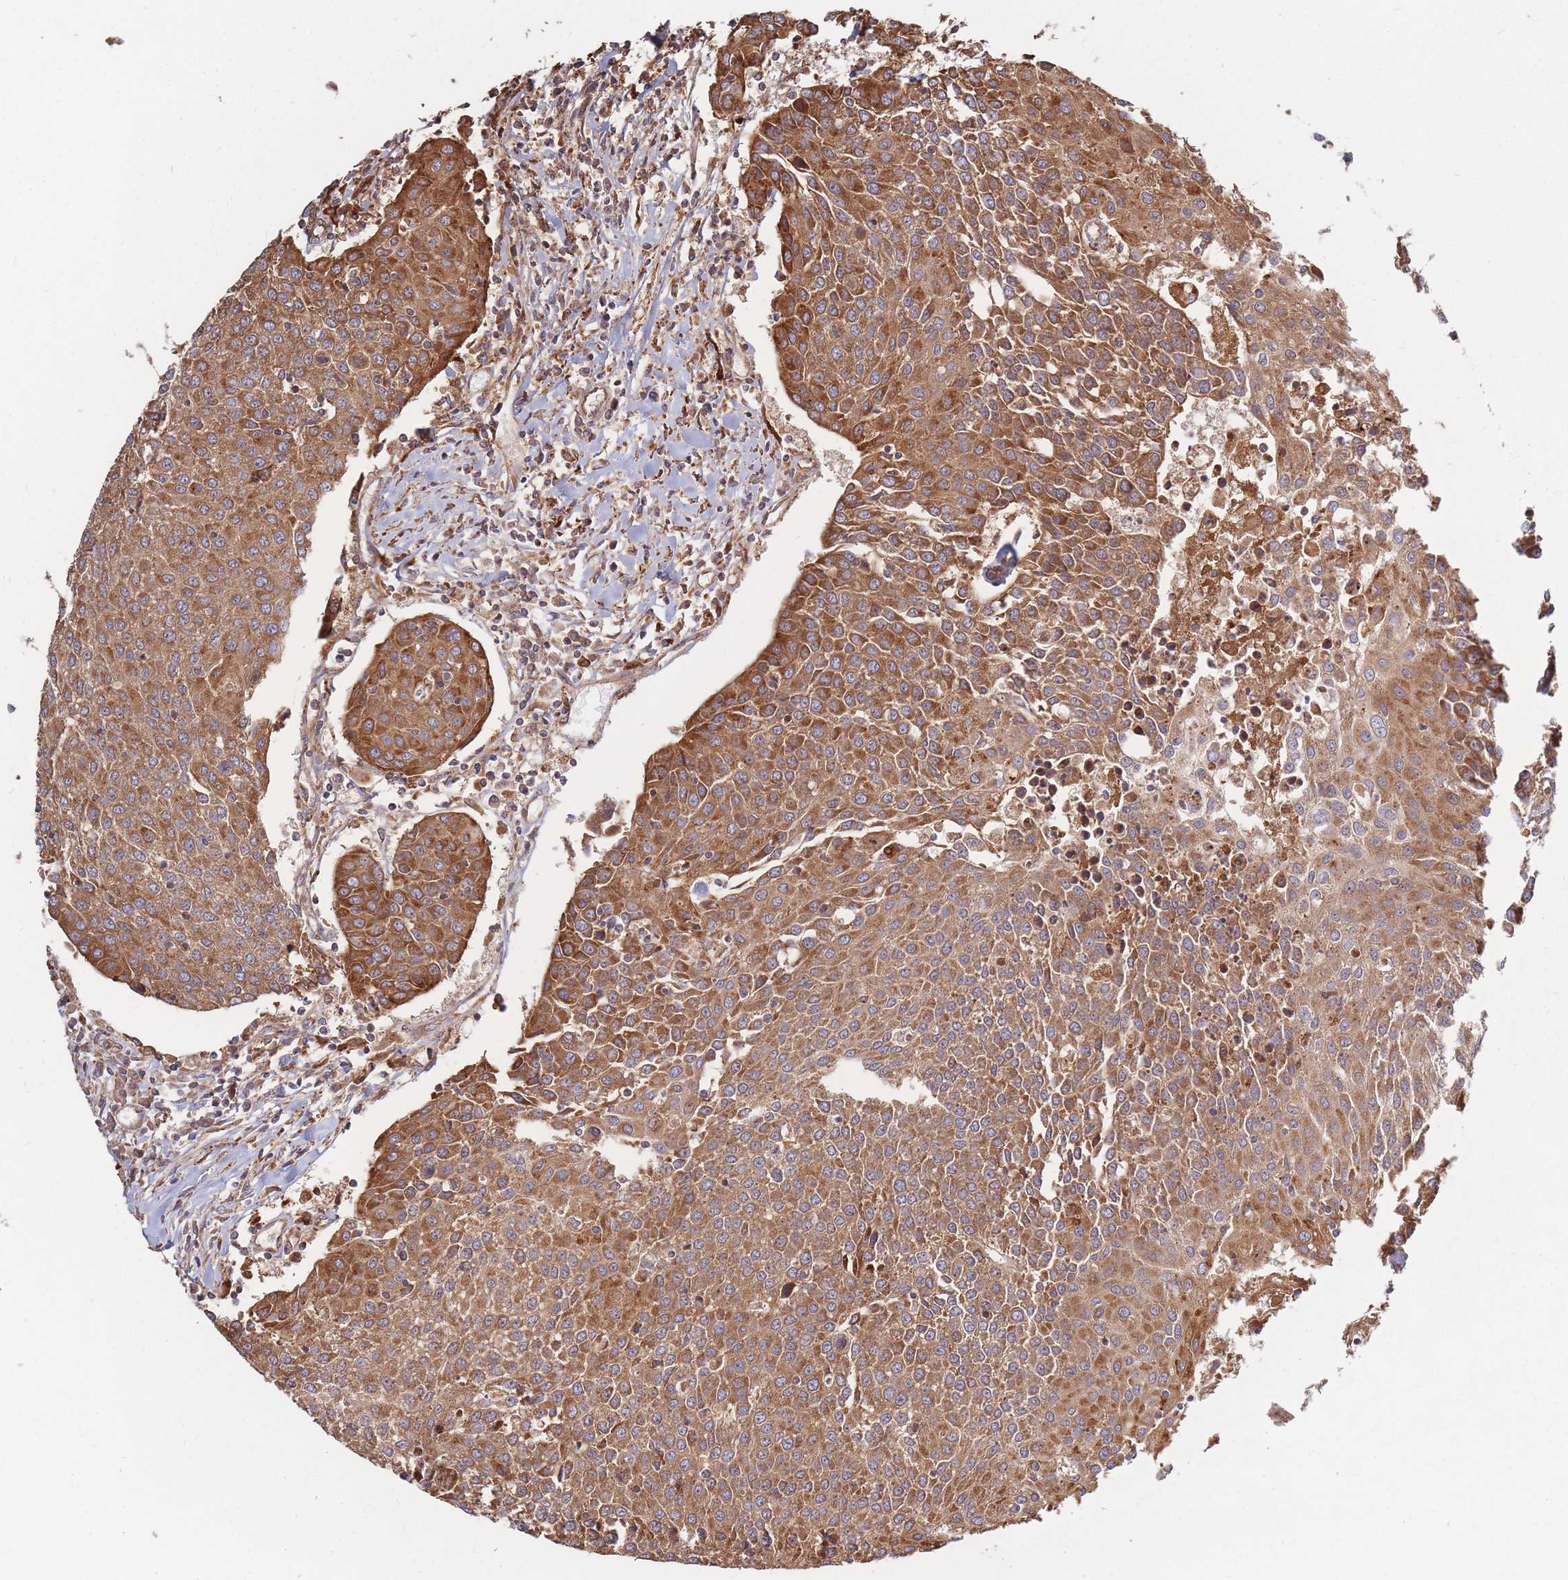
{"staining": {"intensity": "moderate", "quantity": ">75%", "location": "cytoplasmic/membranous"}, "tissue": "urothelial cancer", "cell_type": "Tumor cells", "image_type": "cancer", "snomed": [{"axis": "morphology", "description": "Urothelial carcinoma, High grade"}, {"axis": "topography", "description": "Urinary bladder"}], "caption": "About >75% of tumor cells in urothelial cancer demonstrate moderate cytoplasmic/membranous protein expression as visualized by brown immunohistochemical staining.", "gene": "RASSF2", "patient": {"sex": "female", "age": 85}}